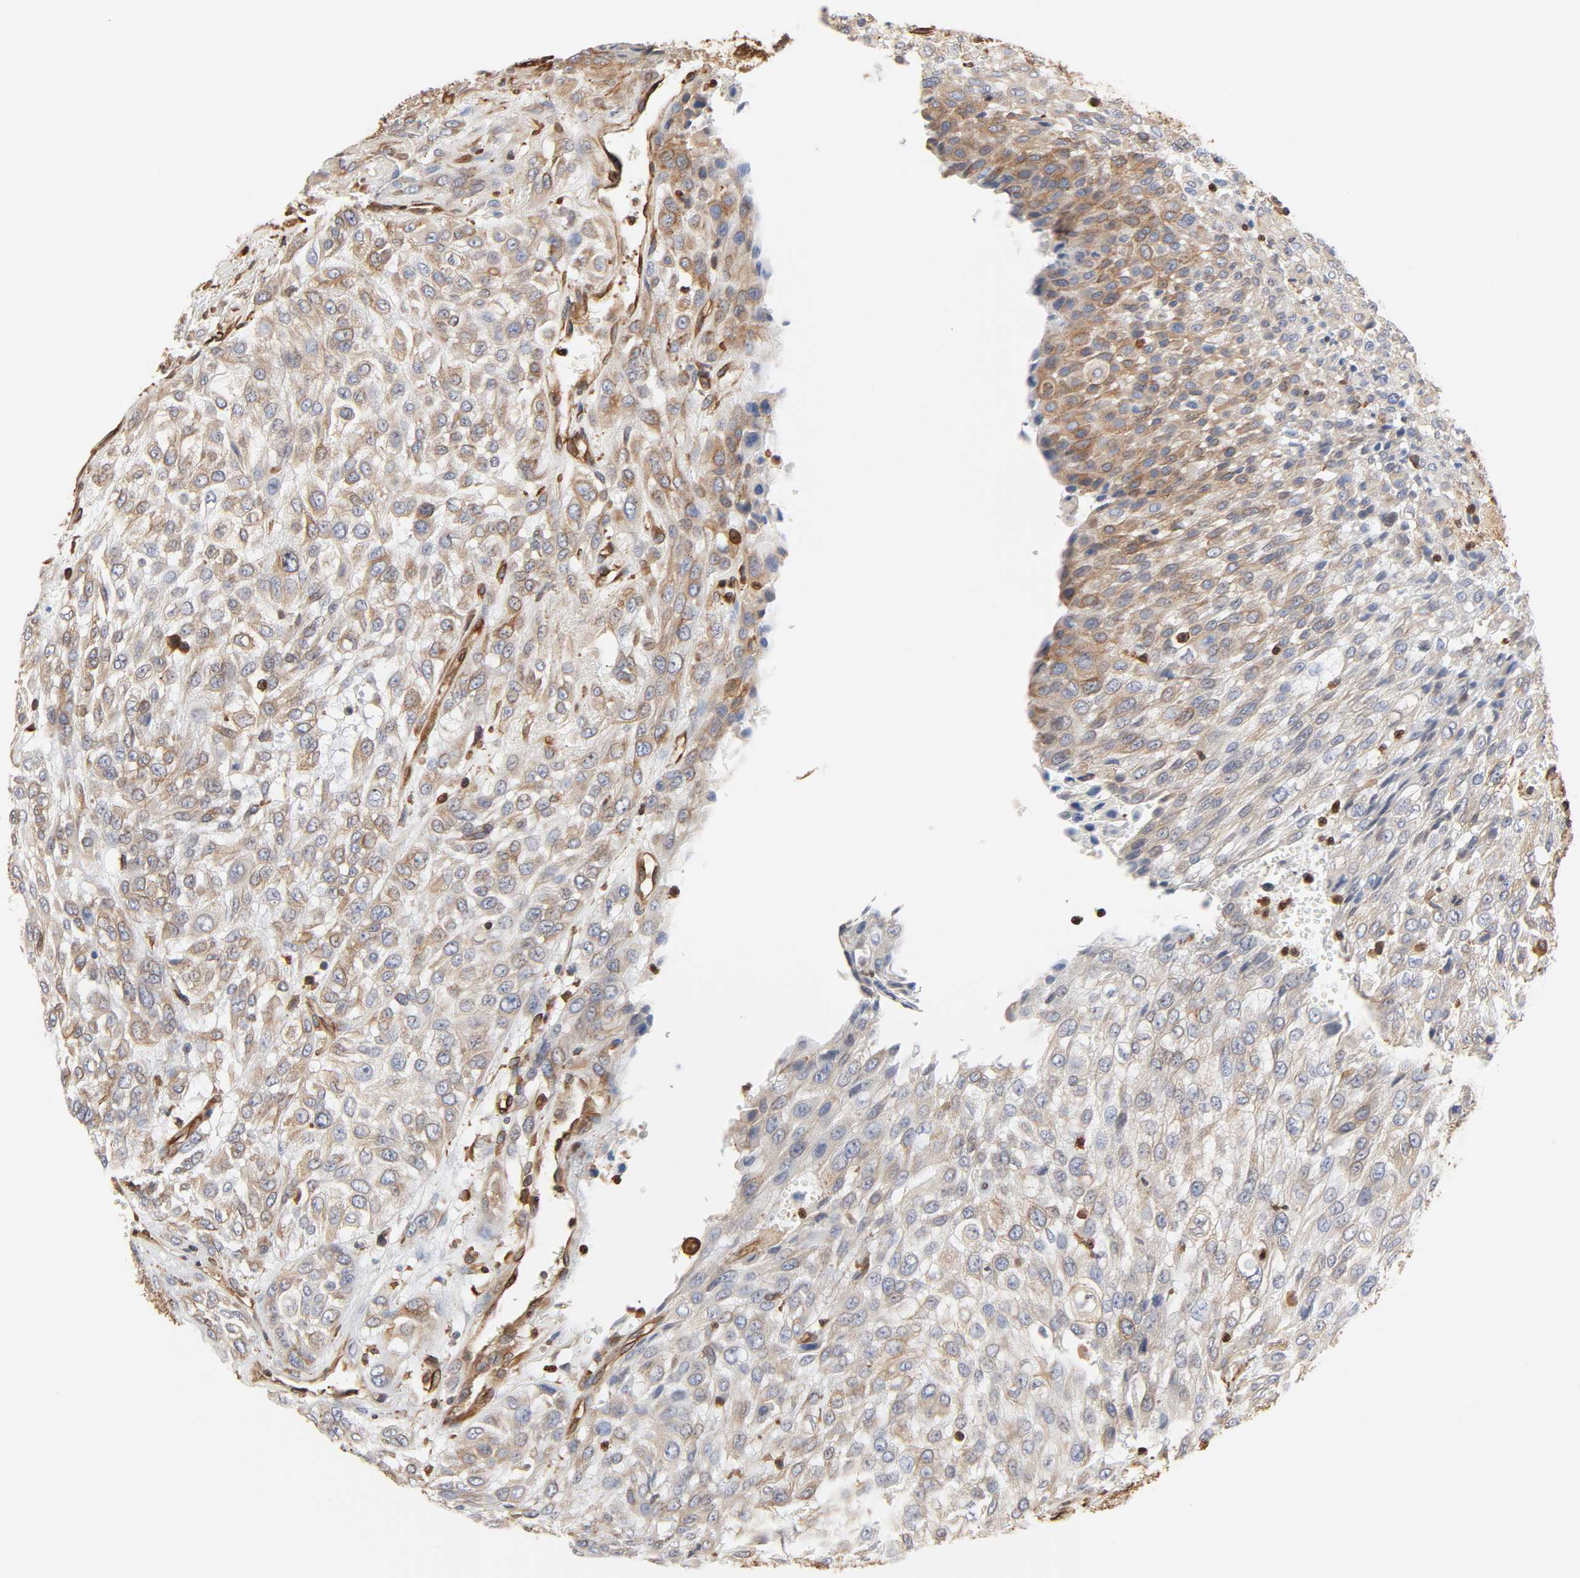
{"staining": {"intensity": "weak", "quantity": ">75%", "location": "cytoplasmic/membranous"}, "tissue": "urothelial cancer", "cell_type": "Tumor cells", "image_type": "cancer", "snomed": [{"axis": "morphology", "description": "Urothelial carcinoma, High grade"}, {"axis": "topography", "description": "Urinary bladder"}], "caption": "Protein expression analysis of high-grade urothelial carcinoma exhibits weak cytoplasmic/membranous staining in approximately >75% of tumor cells.", "gene": "BCAP31", "patient": {"sex": "male", "age": 57}}